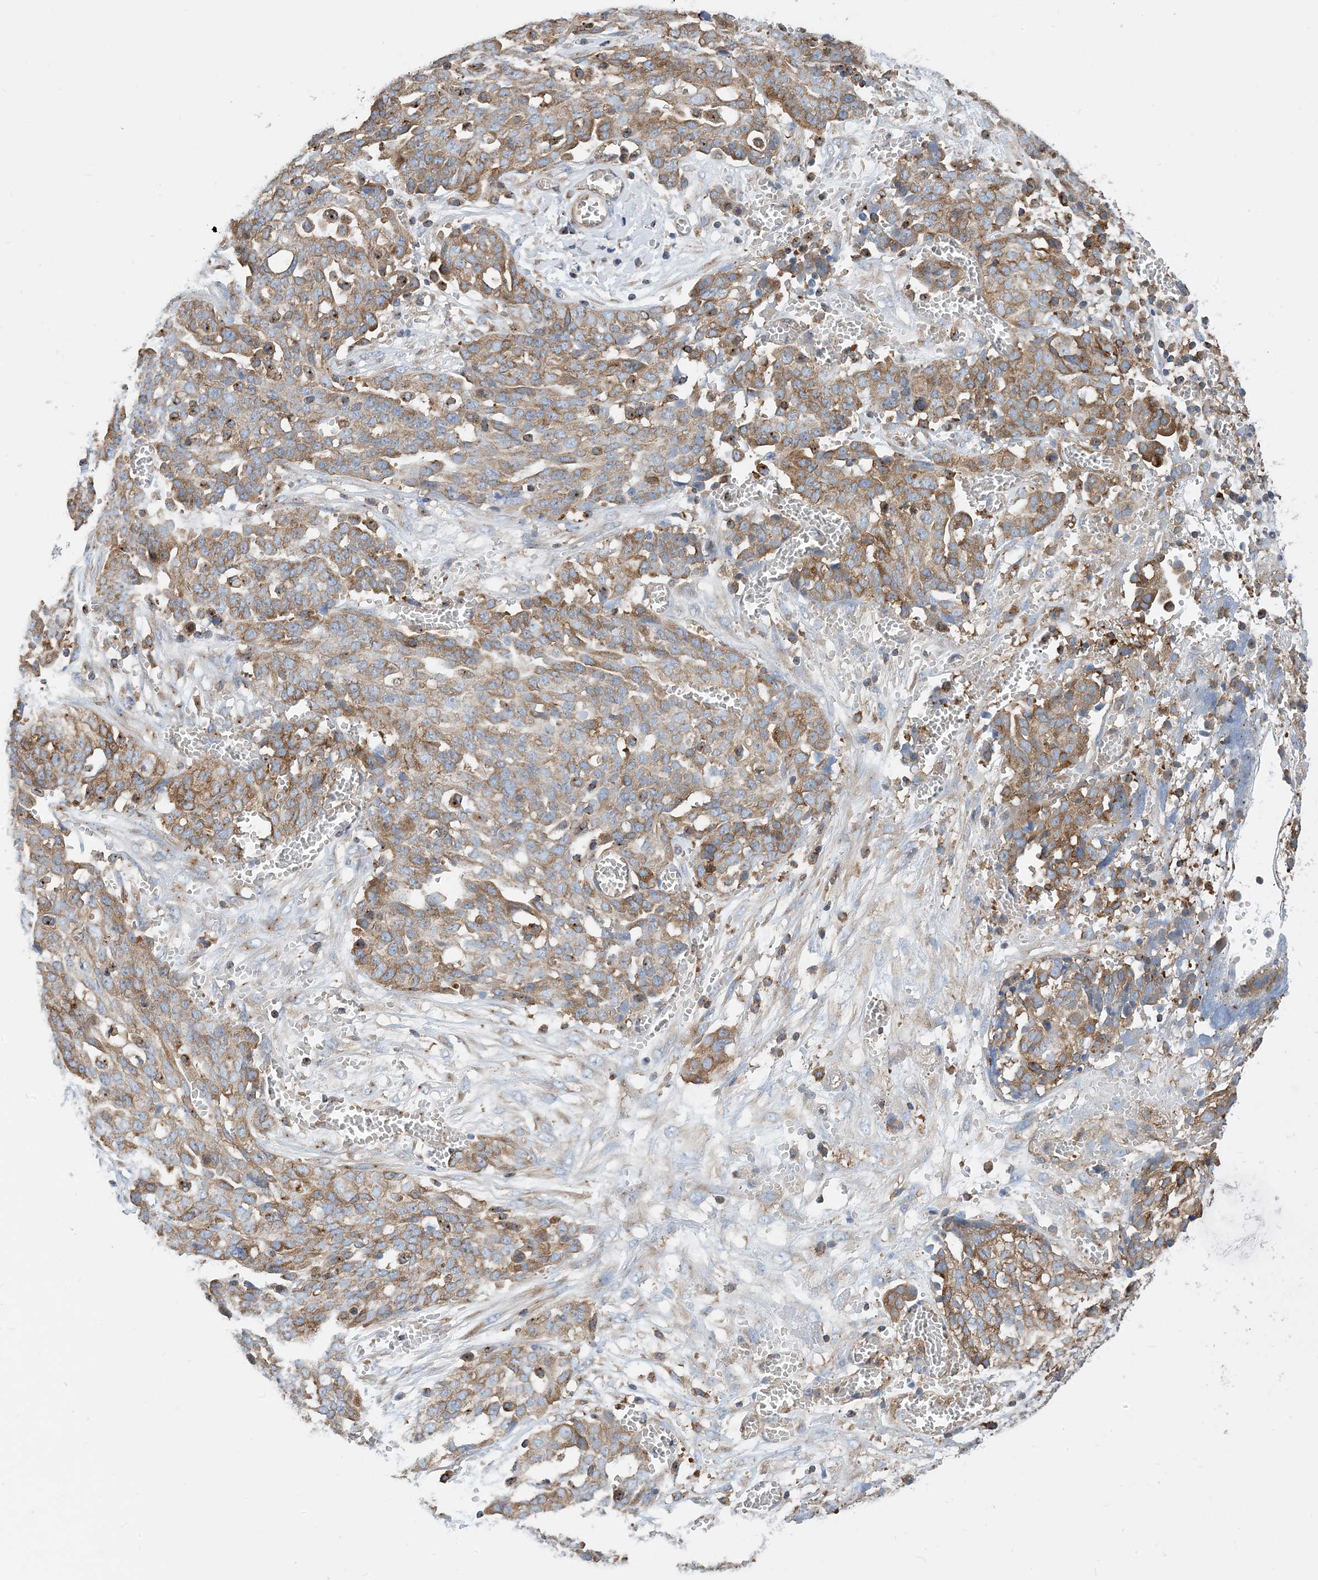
{"staining": {"intensity": "moderate", "quantity": ">75%", "location": "cytoplasmic/membranous"}, "tissue": "ovarian cancer", "cell_type": "Tumor cells", "image_type": "cancer", "snomed": [{"axis": "morphology", "description": "Cystadenocarcinoma, serous, NOS"}, {"axis": "topography", "description": "Soft tissue"}, {"axis": "topography", "description": "Ovary"}], "caption": "Immunohistochemical staining of ovarian cancer (serous cystadenocarcinoma) displays medium levels of moderate cytoplasmic/membranous expression in approximately >75% of tumor cells.", "gene": "DYNC1LI1", "patient": {"sex": "female", "age": 57}}